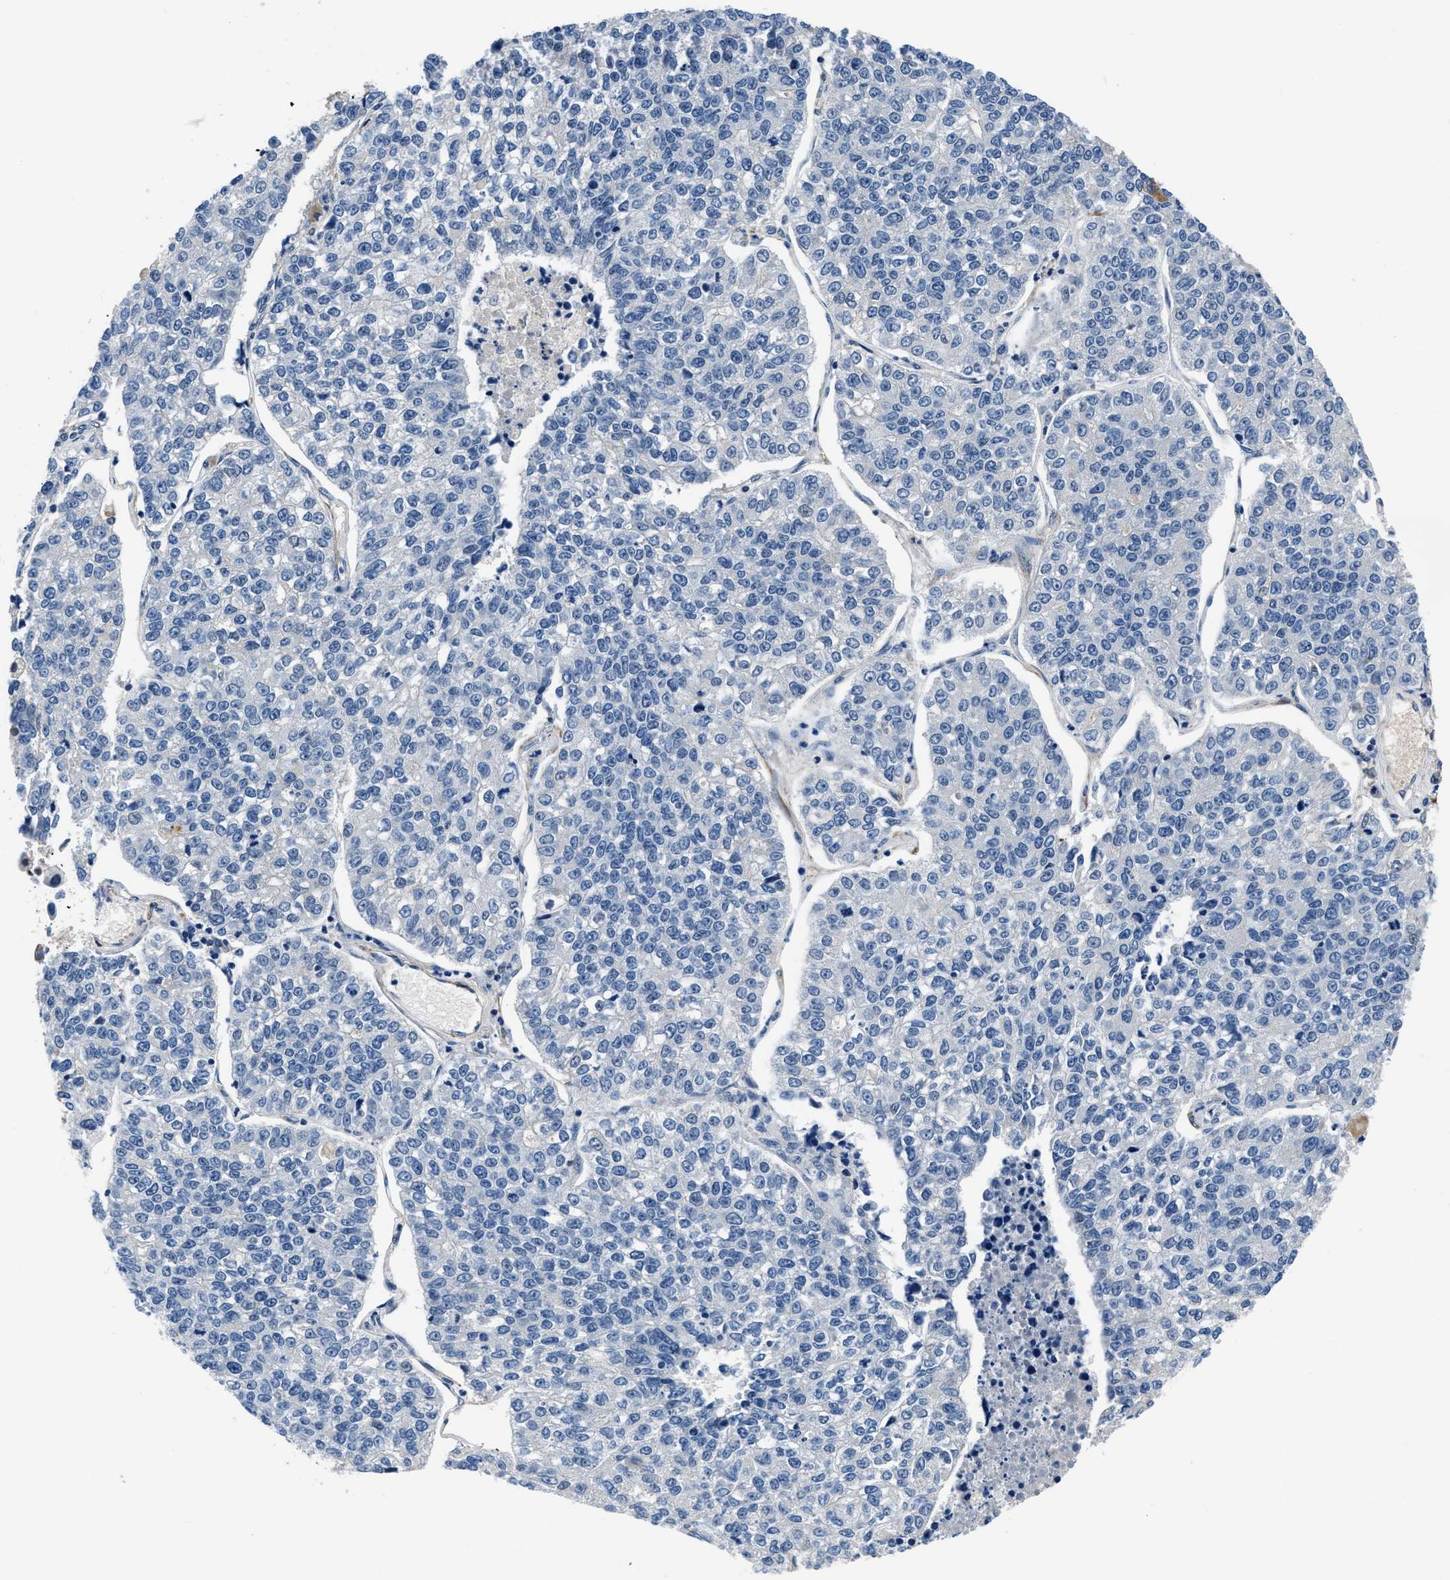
{"staining": {"intensity": "negative", "quantity": "none", "location": "none"}, "tissue": "lung cancer", "cell_type": "Tumor cells", "image_type": "cancer", "snomed": [{"axis": "morphology", "description": "Adenocarcinoma, NOS"}, {"axis": "topography", "description": "Lung"}], "caption": "Lung adenocarcinoma was stained to show a protein in brown. There is no significant expression in tumor cells. The staining was performed using DAB (3,3'-diaminobenzidine) to visualize the protein expression in brown, while the nuclei were stained in blue with hematoxylin (Magnification: 20x).", "gene": "LANCL2", "patient": {"sex": "male", "age": 49}}